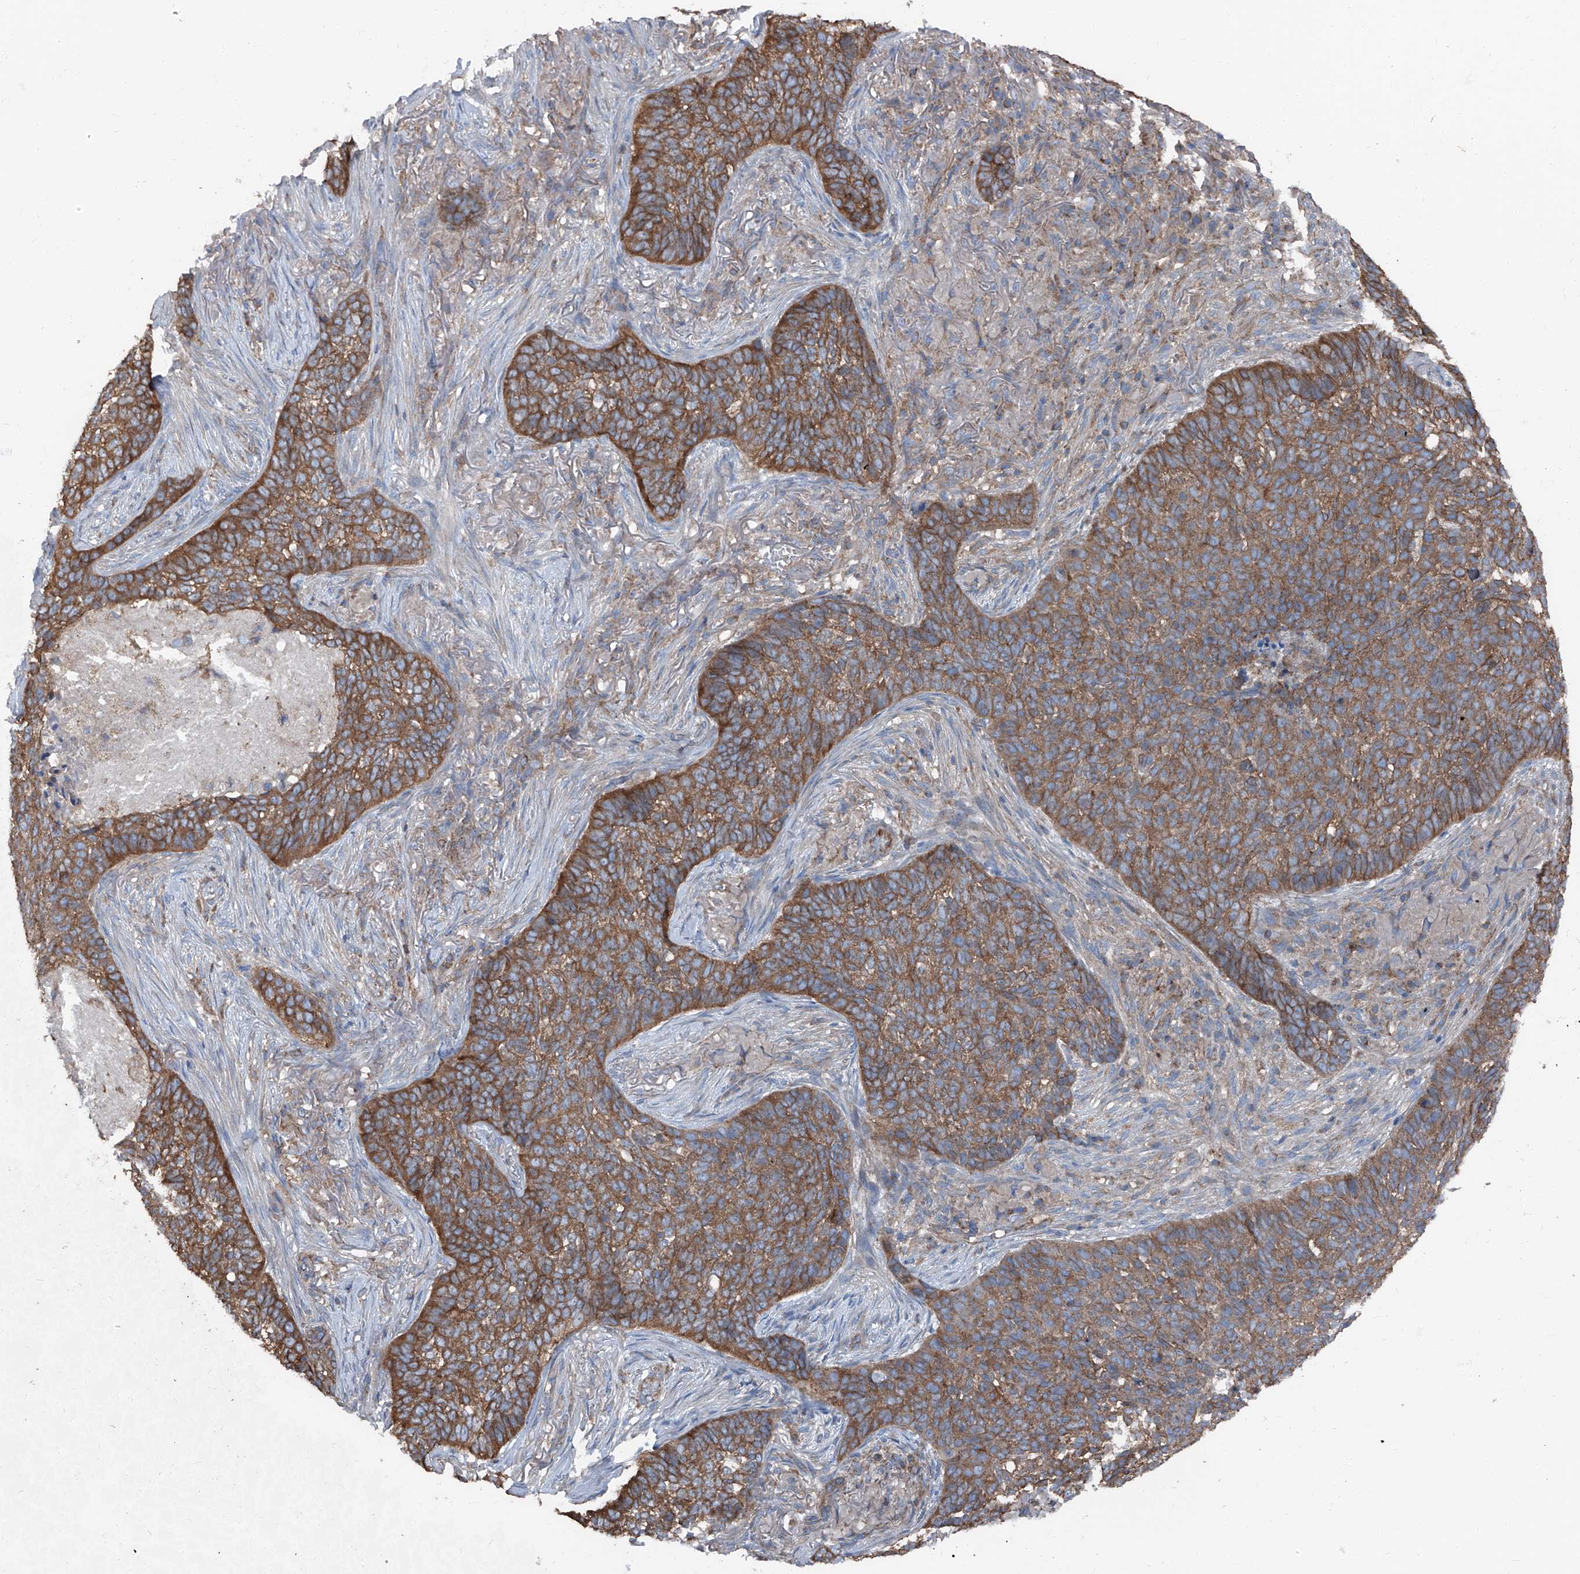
{"staining": {"intensity": "moderate", "quantity": ">75%", "location": "cytoplasmic/membranous"}, "tissue": "skin cancer", "cell_type": "Tumor cells", "image_type": "cancer", "snomed": [{"axis": "morphology", "description": "Basal cell carcinoma"}, {"axis": "topography", "description": "Skin"}], "caption": "Immunohistochemical staining of human skin cancer (basal cell carcinoma) exhibits medium levels of moderate cytoplasmic/membranous protein staining in about >75% of tumor cells.", "gene": "GPR142", "patient": {"sex": "male", "age": 85}}